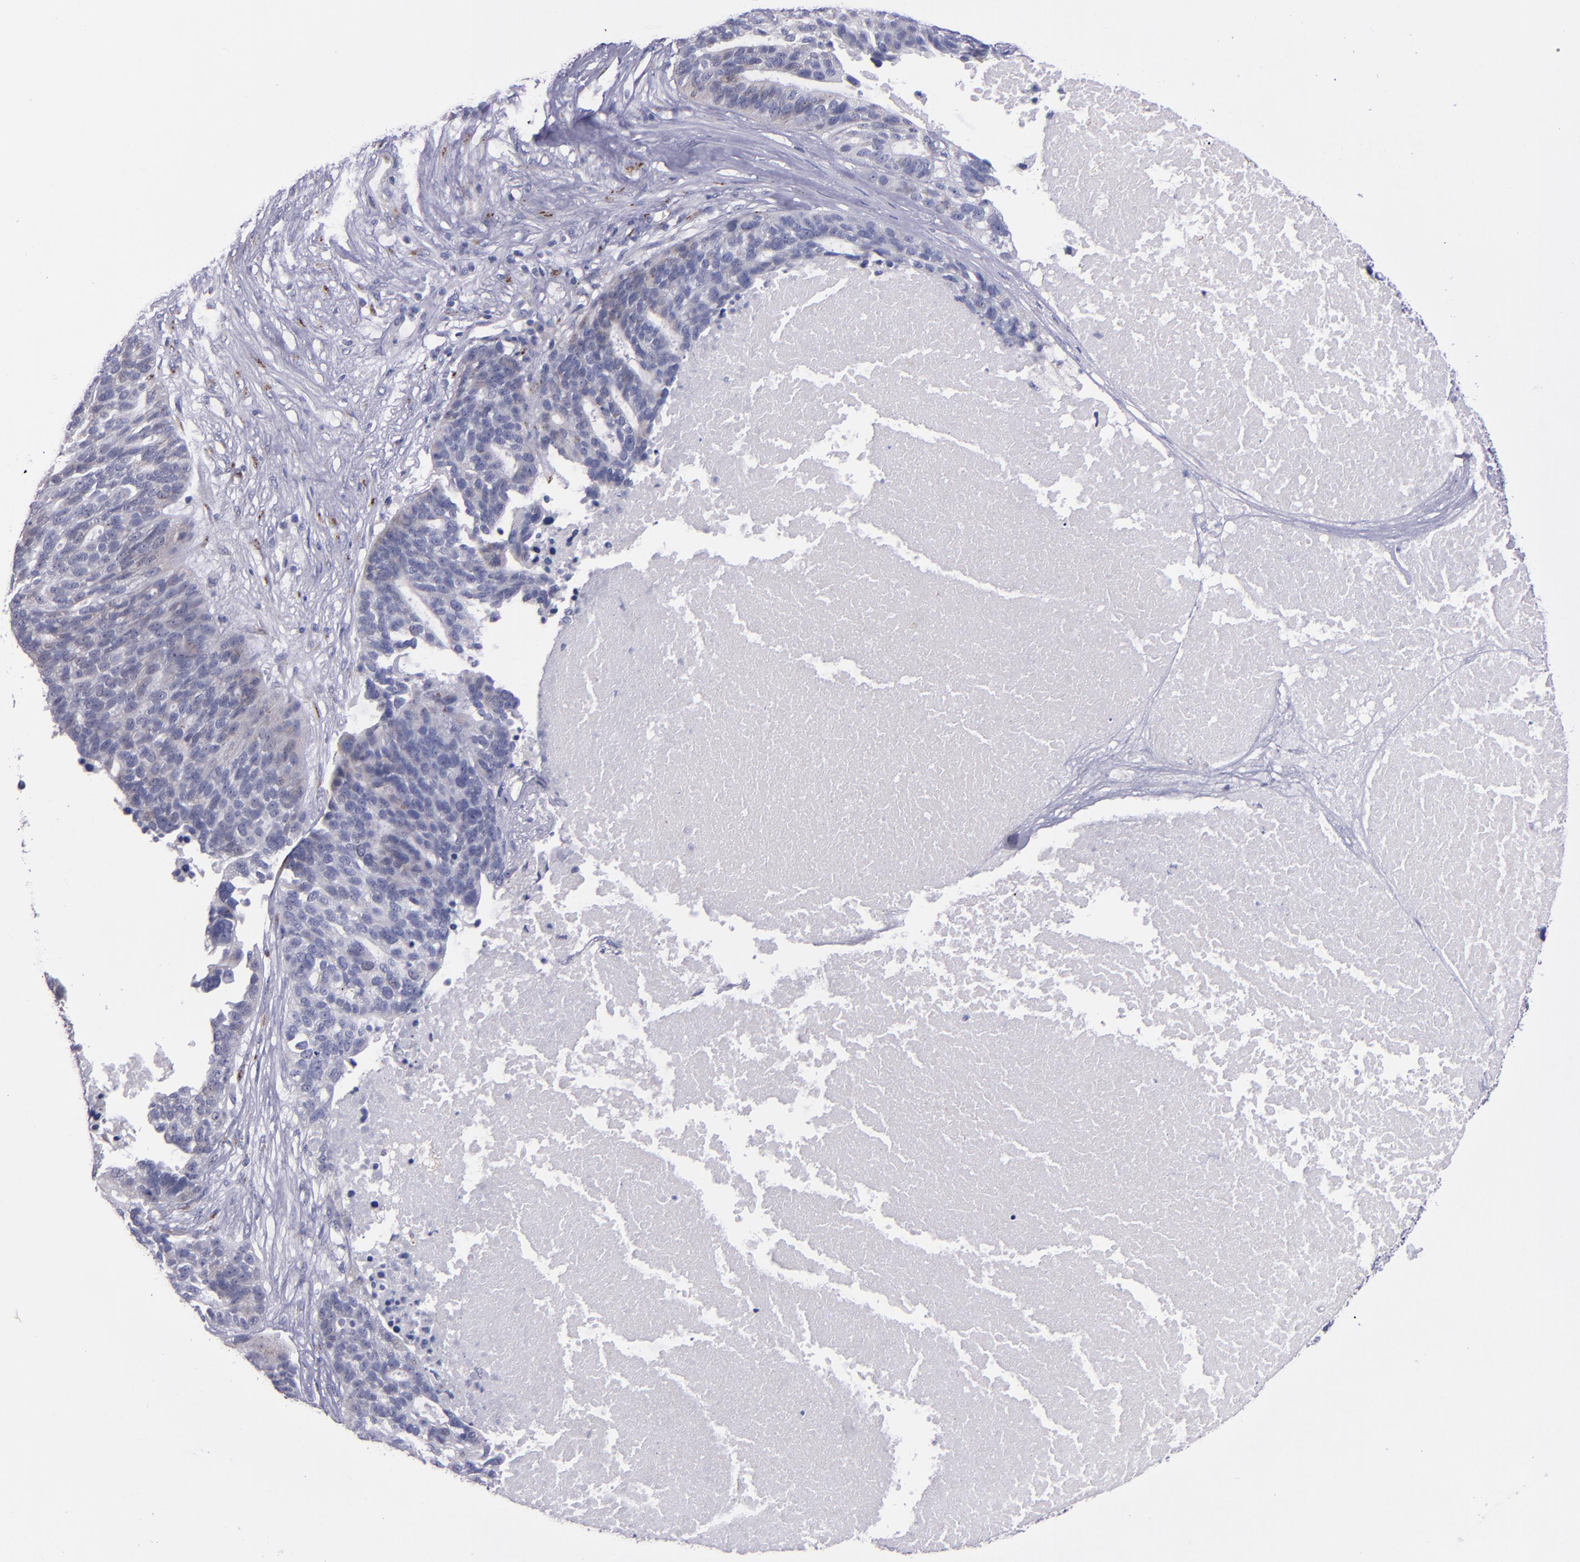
{"staining": {"intensity": "weak", "quantity": "<25%", "location": "cytoplasmic/membranous"}, "tissue": "ovarian cancer", "cell_type": "Tumor cells", "image_type": "cancer", "snomed": [{"axis": "morphology", "description": "Cystadenocarcinoma, serous, NOS"}, {"axis": "topography", "description": "Ovary"}], "caption": "There is no significant expression in tumor cells of ovarian cancer. The staining is performed using DAB (3,3'-diaminobenzidine) brown chromogen with nuclei counter-stained in using hematoxylin.", "gene": "RAB41", "patient": {"sex": "female", "age": 59}}